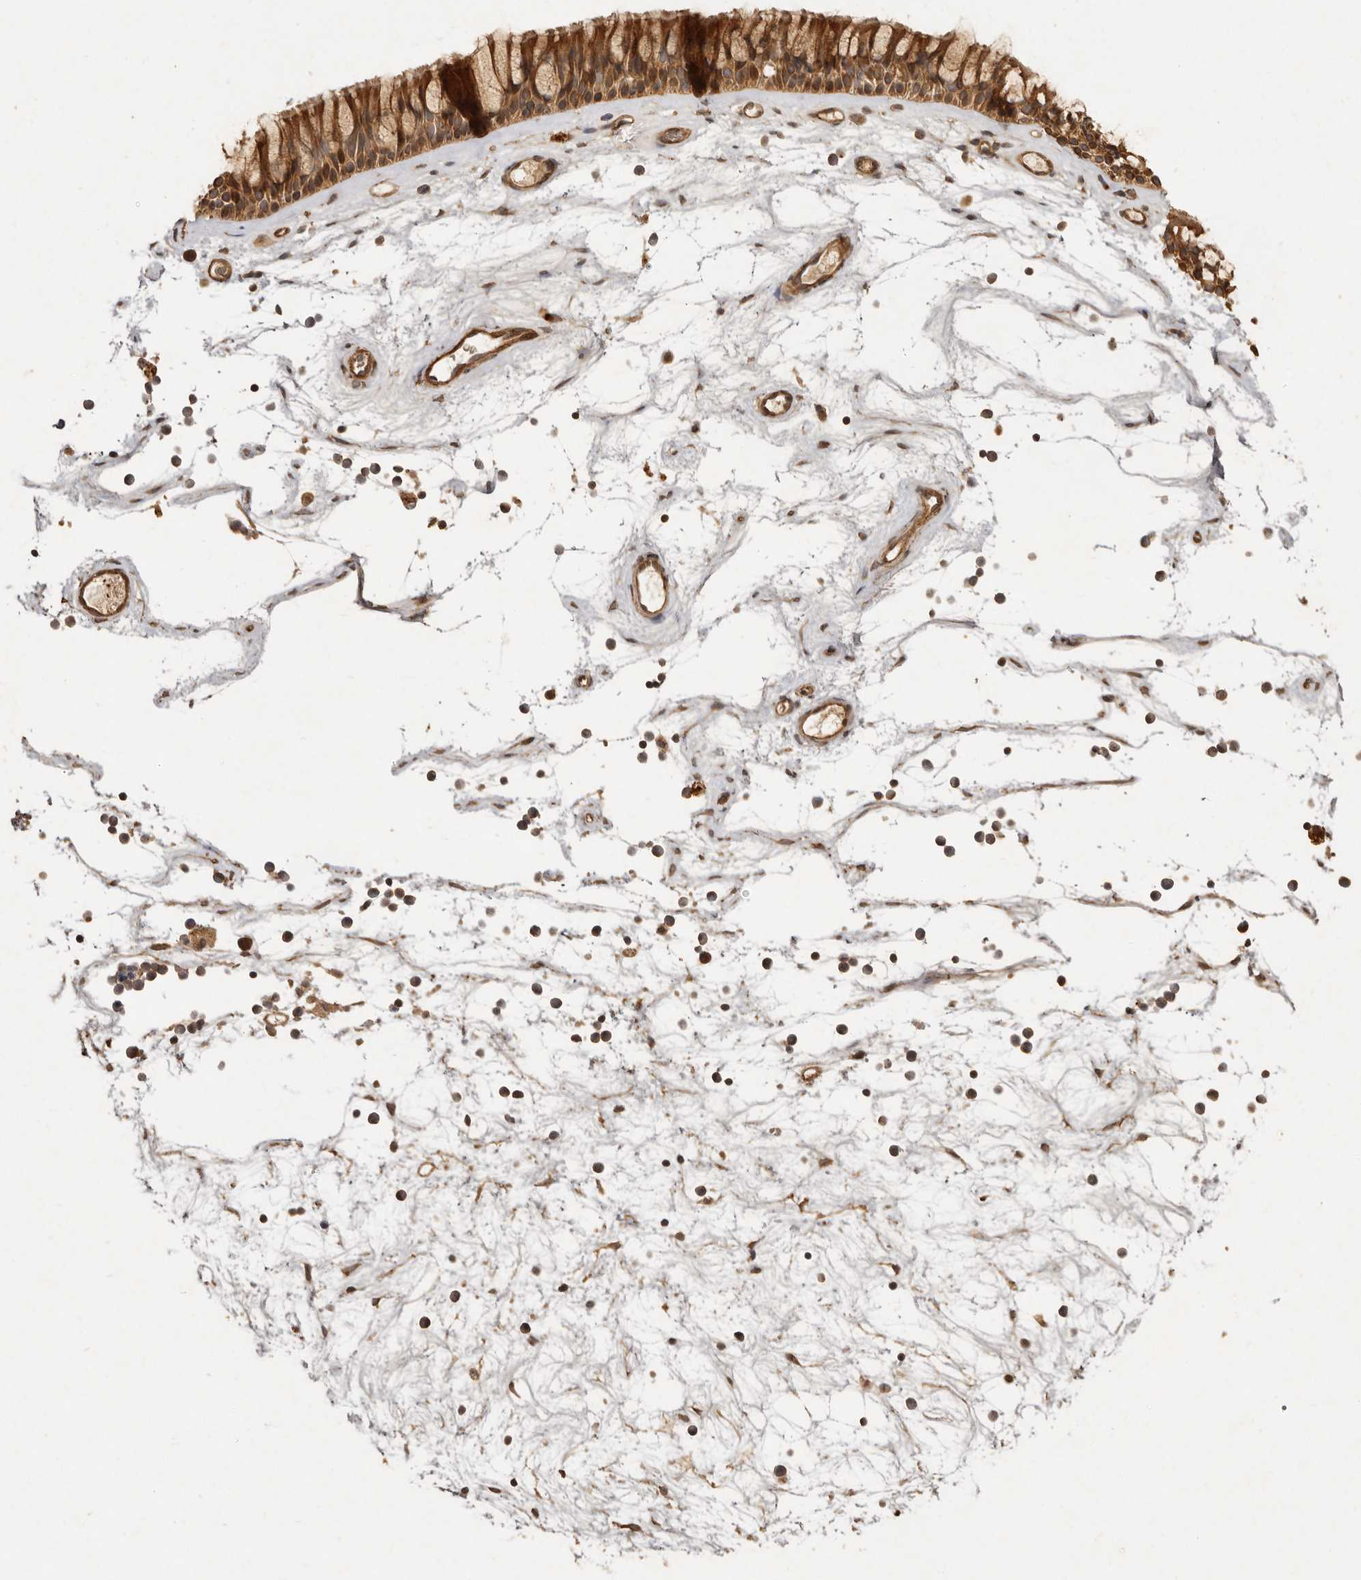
{"staining": {"intensity": "strong", "quantity": ">75%", "location": "cytoplasmic/membranous"}, "tissue": "nasopharynx", "cell_type": "Respiratory epithelial cells", "image_type": "normal", "snomed": [{"axis": "morphology", "description": "Normal tissue, NOS"}, {"axis": "topography", "description": "Nasopharynx"}], "caption": "This histopathology image demonstrates immunohistochemistry staining of unremarkable human nasopharynx, with high strong cytoplasmic/membranous staining in approximately >75% of respiratory epithelial cells.", "gene": "SEMA3A", "patient": {"sex": "male", "age": 64}}